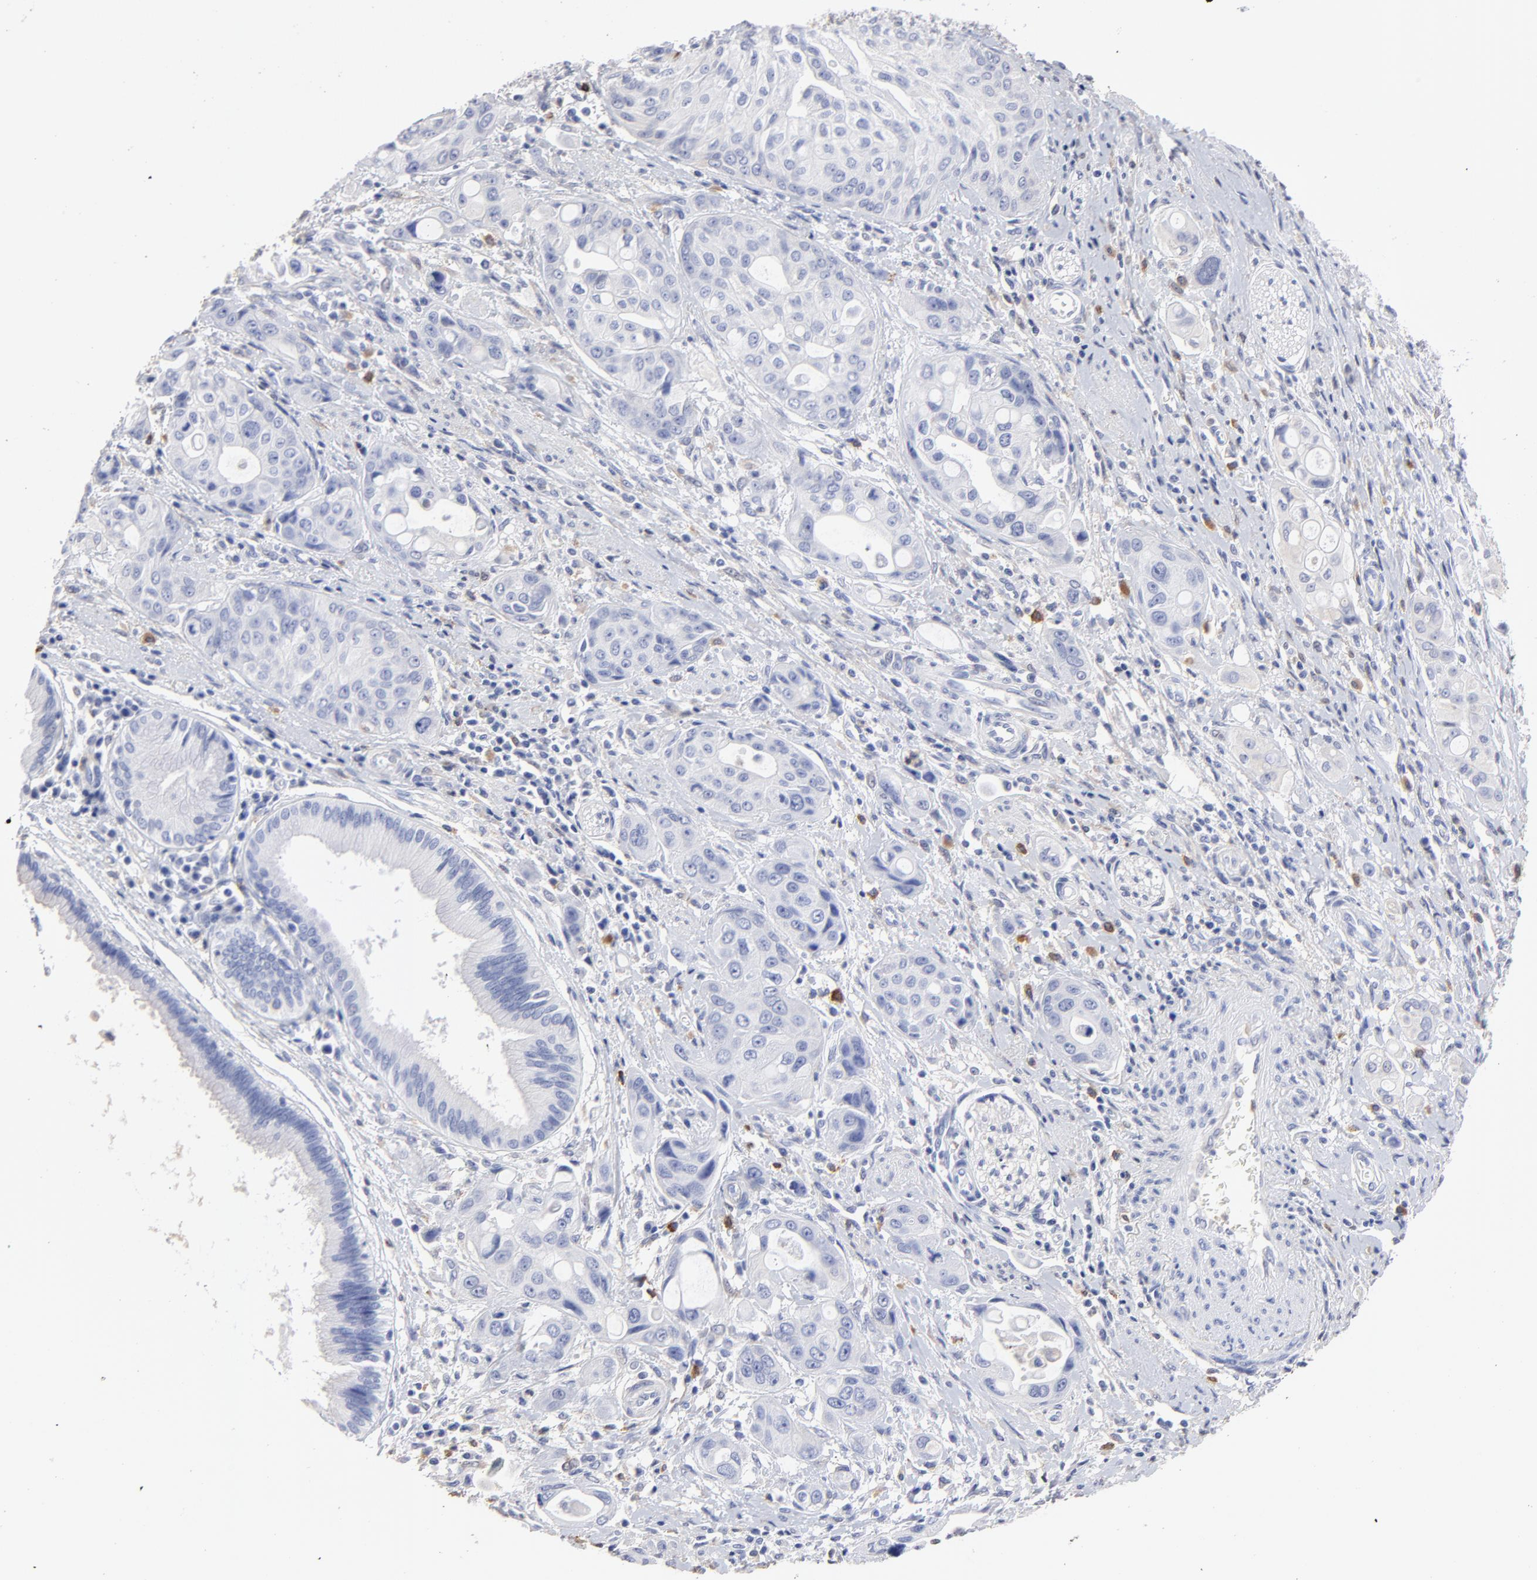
{"staining": {"intensity": "negative", "quantity": "none", "location": "none"}, "tissue": "pancreatic cancer", "cell_type": "Tumor cells", "image_type": "cancer", "snomed": [{"axis": "morphology", "description": "Adenocarcinoma, NOS"}, {"axis": "topography", "description": "Pancreas"}], "caption": "Immunohistochemical staining of pancreatic cancer (adenocarcinoma) shows no significant staining in tumor cells.", "gene": "SMARCA1", "patient": {"sex": "female", "age": 60}}